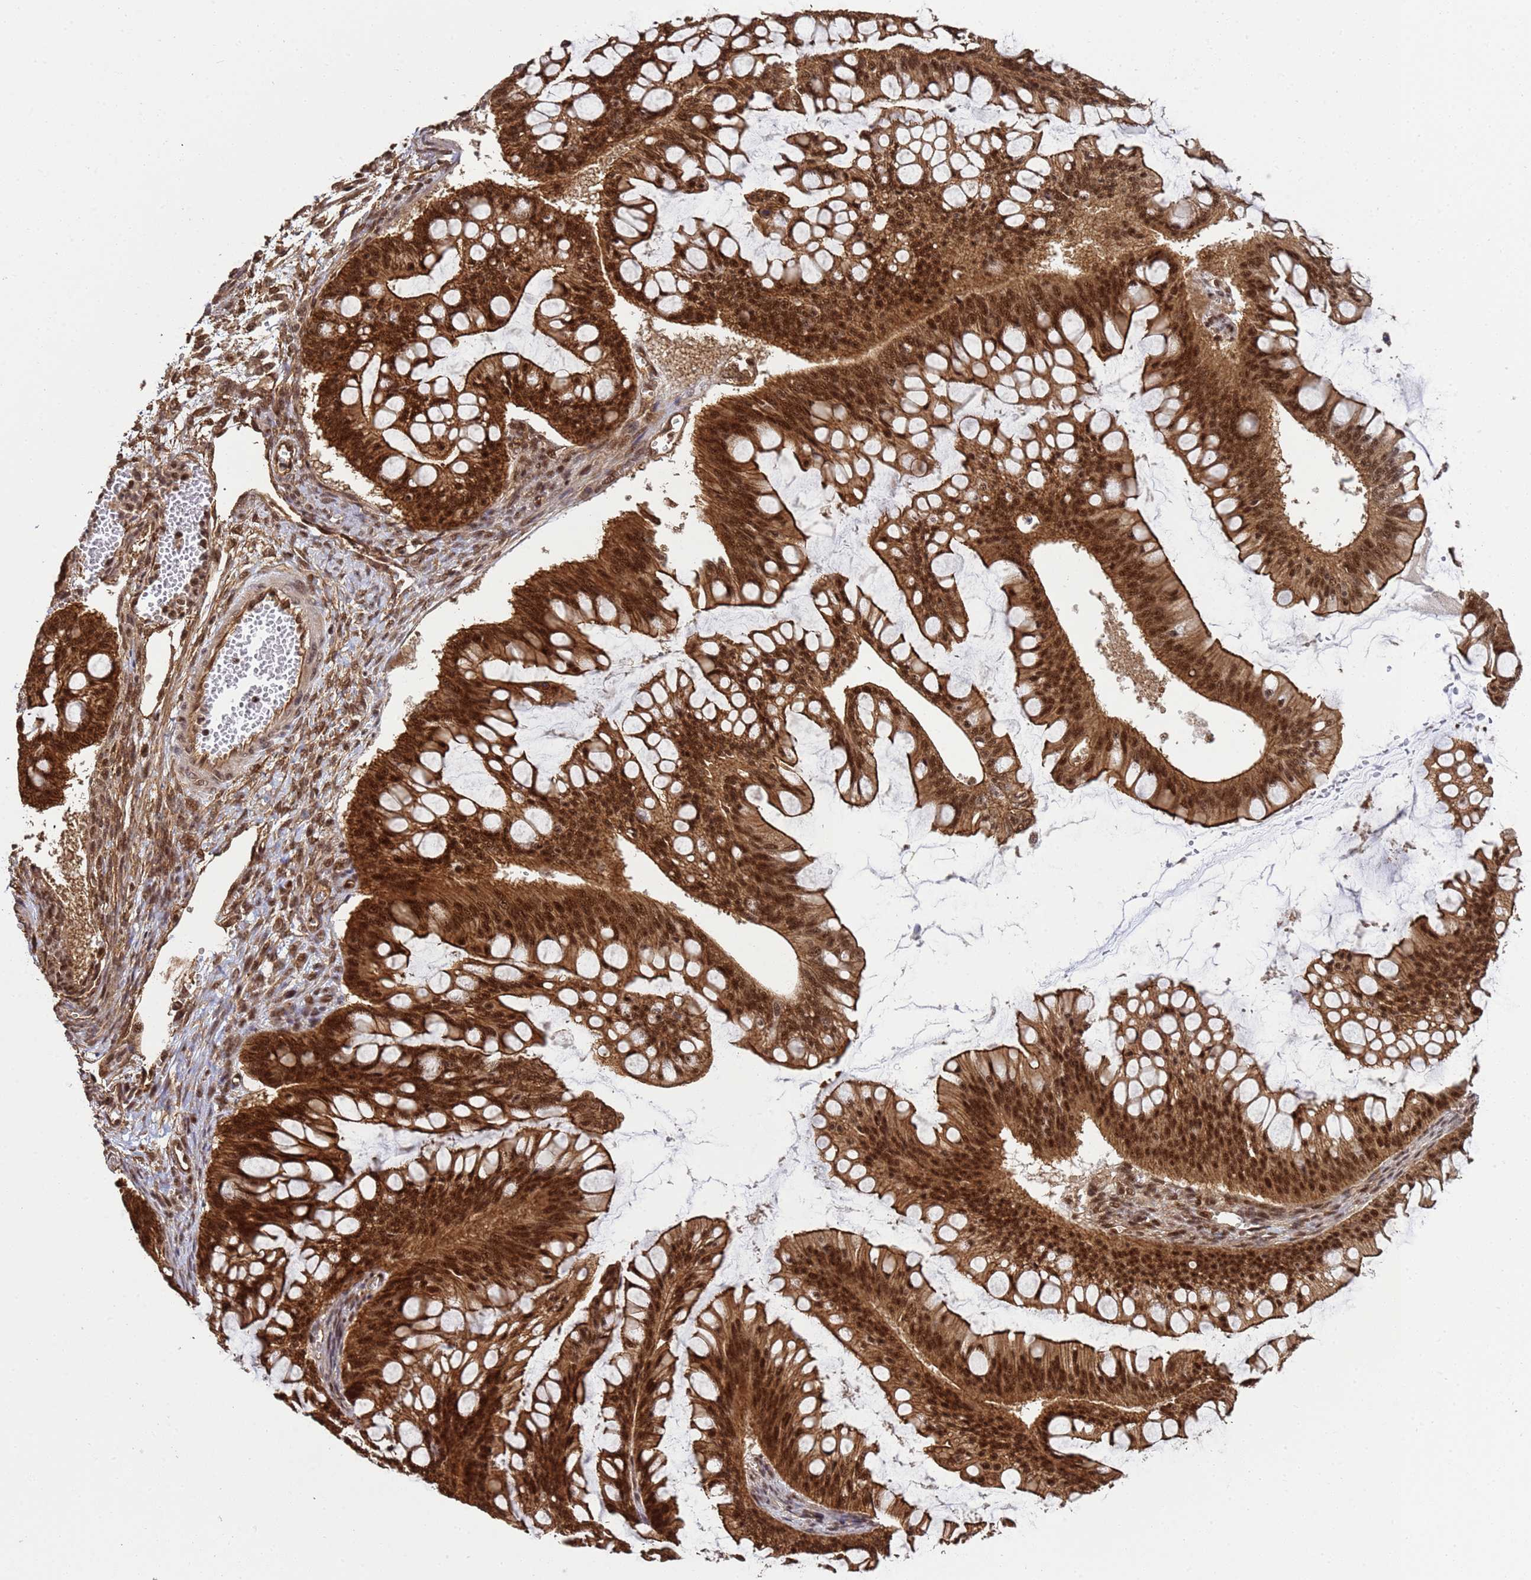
{"staining": {"intensity": "strong", "quantity": ">75%", "location": "cytoplasmic/membranous,nuclear"}, "tissue": "ovarian cancer", "cell_type": "Tumor cells", "image_type": "cancer", "snomed": [{"axis": "morphology", "description": "Cystadenocarcinoma, mucinous, NOS"}, {"axis": "topography", "description": "Ovary"}], "caption": "Immunohistochemical staining of human ovarian cancer (mucinous cystadenocarcinoma) demonstrates high levels of strong cytoplasmic/membranous and nuclear protein staining in approximately >75% of tumor cells. (DAB (3,3'-diaminobenzidine) = brown stain, brightfield microscopy at high magnification).", "gene": "SYF2", "patient": {"sex": "female", "age": 73}}